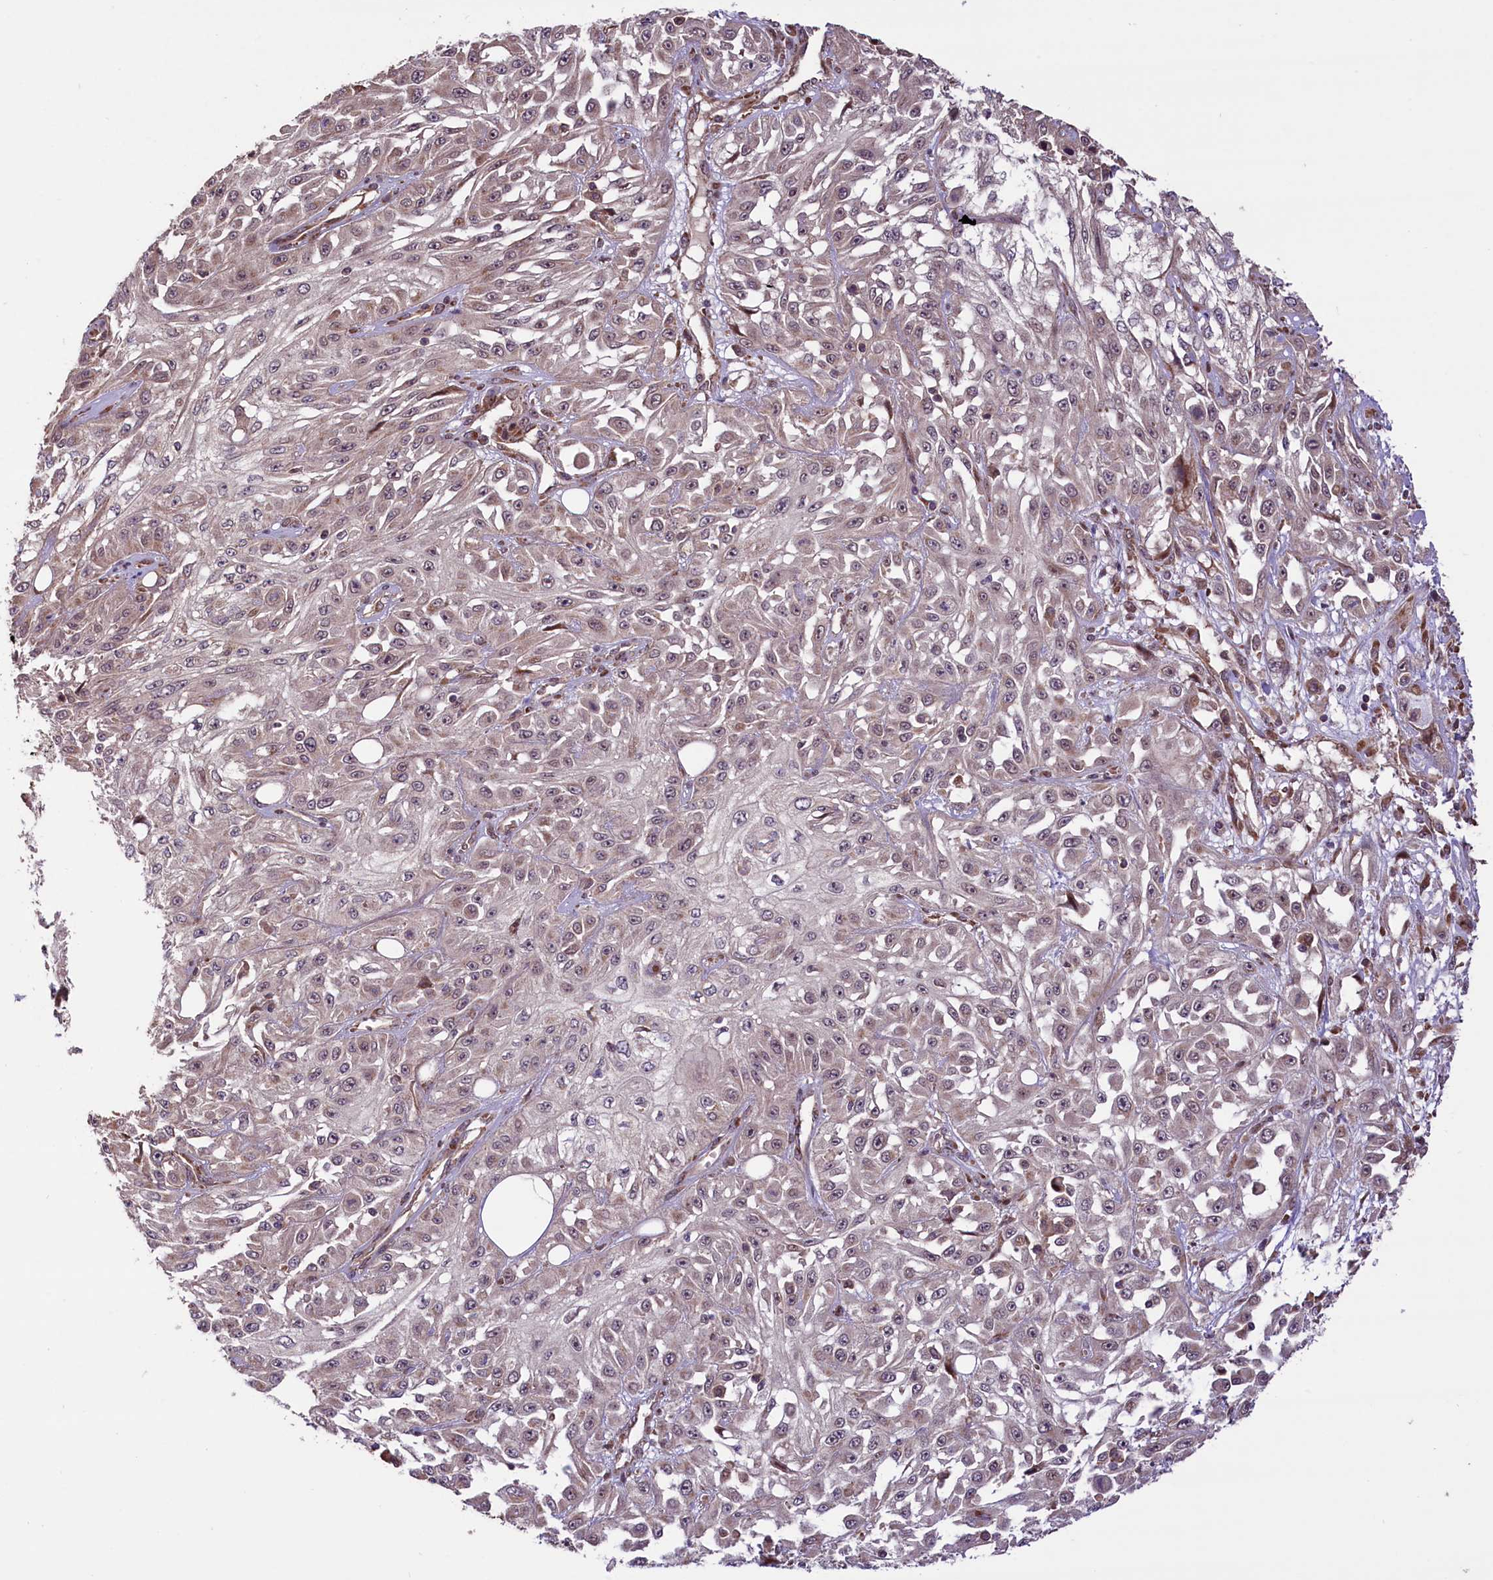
{"staining": {"intensity": "weak", "quantity": "25%-75%", "location": "cytoplasmic/membranous,nuclear"}, "tissue": "skin cancer", "cell_type": "Tumor cells", "image_type": "cancer", "snomed": [{"axis": "morphology", "description": "Squamous cell carcinoma, NOS"}, {"axis": "morphology", "description": "Squamous cell carcinoma, metastatic, NOS"}, {"axis": "topography", "description": "Skin"}, {"axis": "topography", "description": "Lymph node"}], "caption": "Immunohistochemical staining of human skin cancer exhibits low levels of weak cytoplasmic/membranous and nuclear protein positivity in about 25%-75% of tumor cells. Nuclei are stained in blue.", "gene": "HDAC5", "patient": {"sex": "male", "age": 75}}